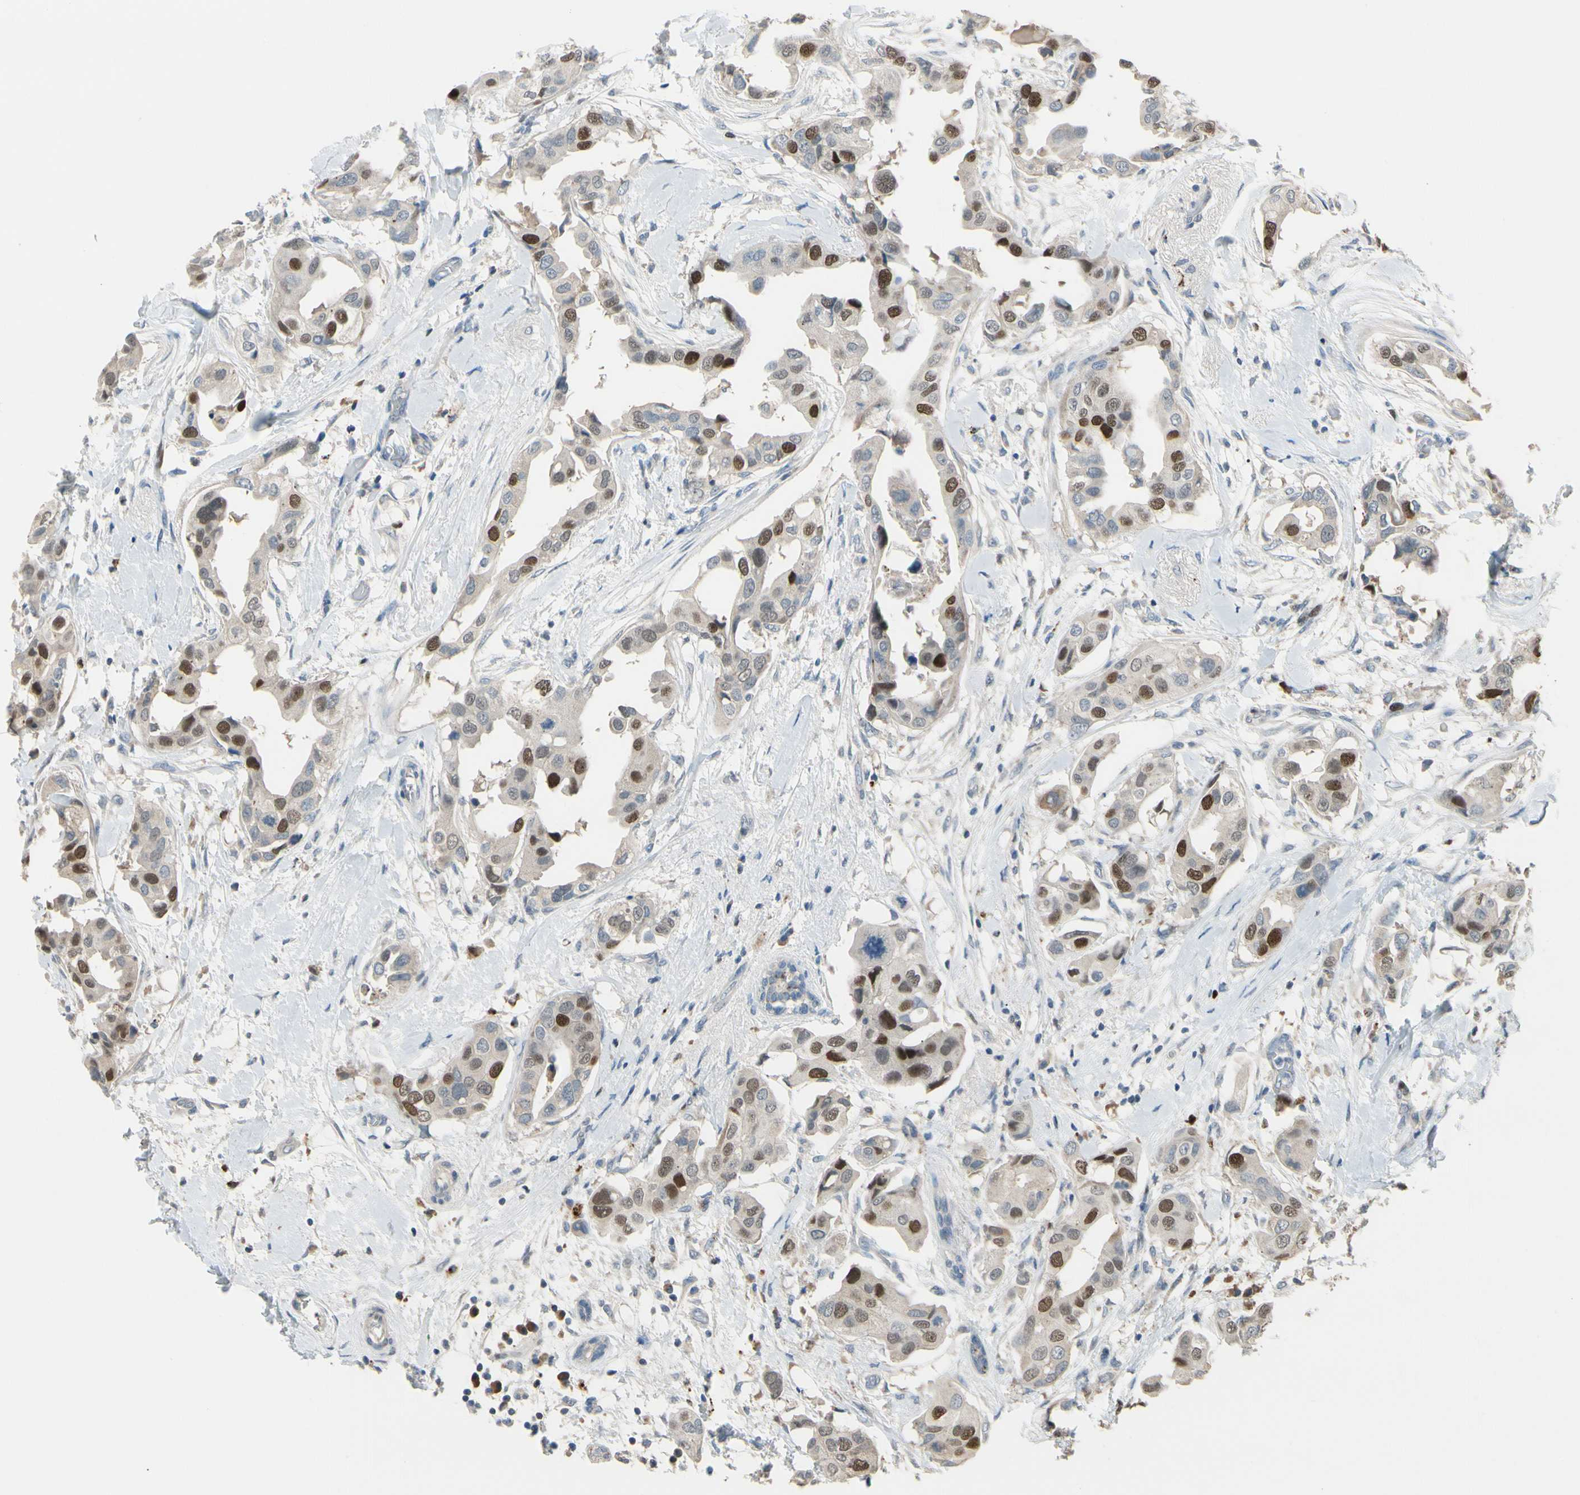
{"staining": {"intensity": "strong", "quantity": "<25%", "location": "nuclear"}, "tissue": "breast cancer", "cell_type": "Tumor cells", "image_type": "cancer", "snomed": [{"axis": "morphology", "description": "Duct carcinoma"}, {"axis": "topography", "description": "Breast"}], "caption": "A micrograph of human breast intraductal carcinoma stained for a protein exhibits strong nuclear brown staining in tumor cells. The staining was performed using DAB (3,3'-diaminobenzidine), with brown indicating positive protein expression. Nuclei are stained blue with hematoxylin.", "gene": "ZKSCAN4", "patient": {"sex": "female", "age": 40}}